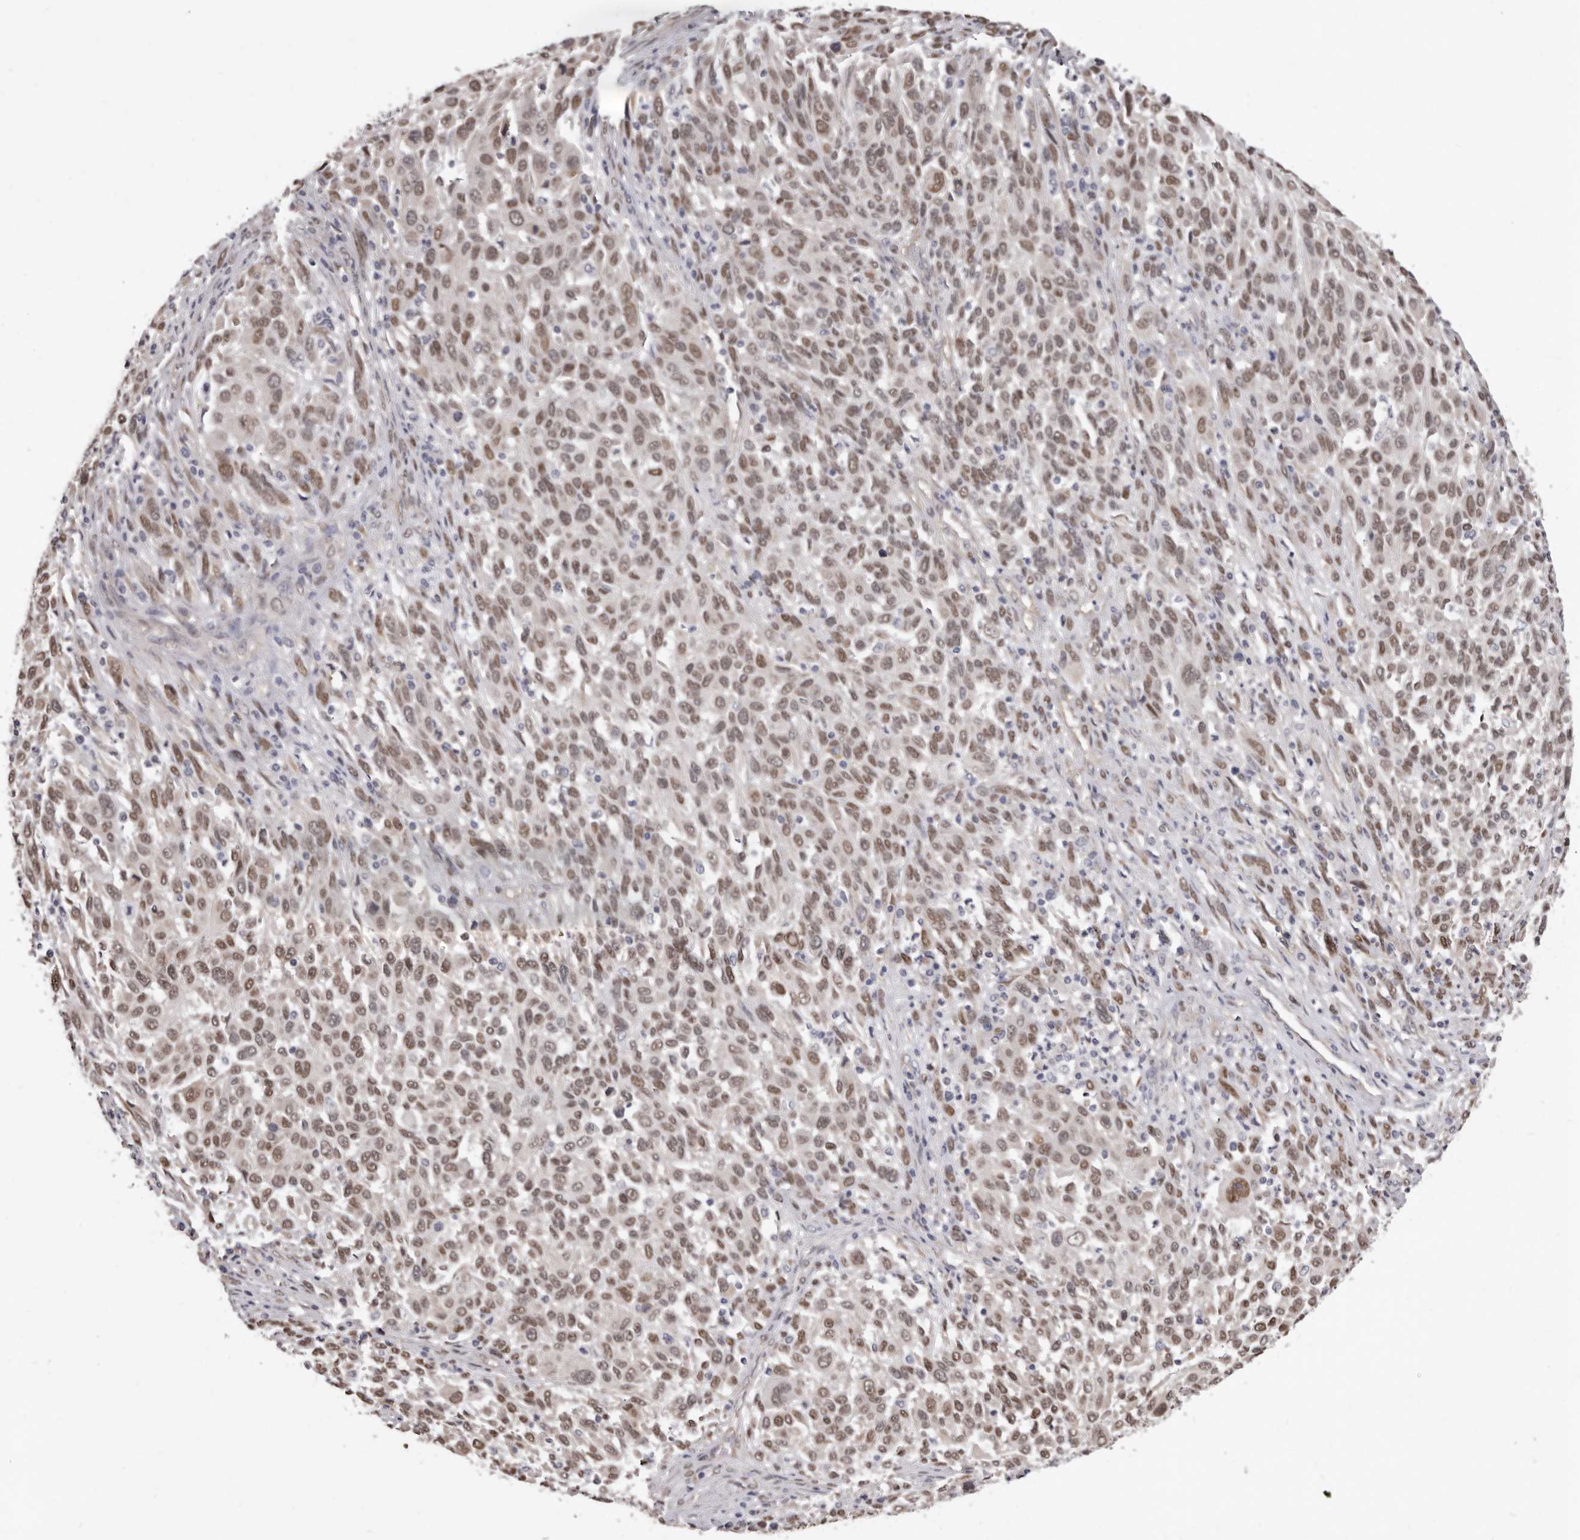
{"staining": {"intensity": "moderate", "quantity": ">75%", "location": "nuclear"}, "tissue": "melanoma", "cell_type": "Tumor cells", "image_type": "cancer", "snomed": [{"axis": "morphology", "description": "Malignant melanoma, Metastatic site"}, {"axis": "topography", "description": "Lymph node"}], "caption": "There is medium levels of moderate nuclear staining in tumor cells of malignant melanoma (metastatic site), as demonstrated by immunohistochemical staining (brown color).", "gene": "KHDRBS2", "patient": {"sex": "male", "age": 61}}